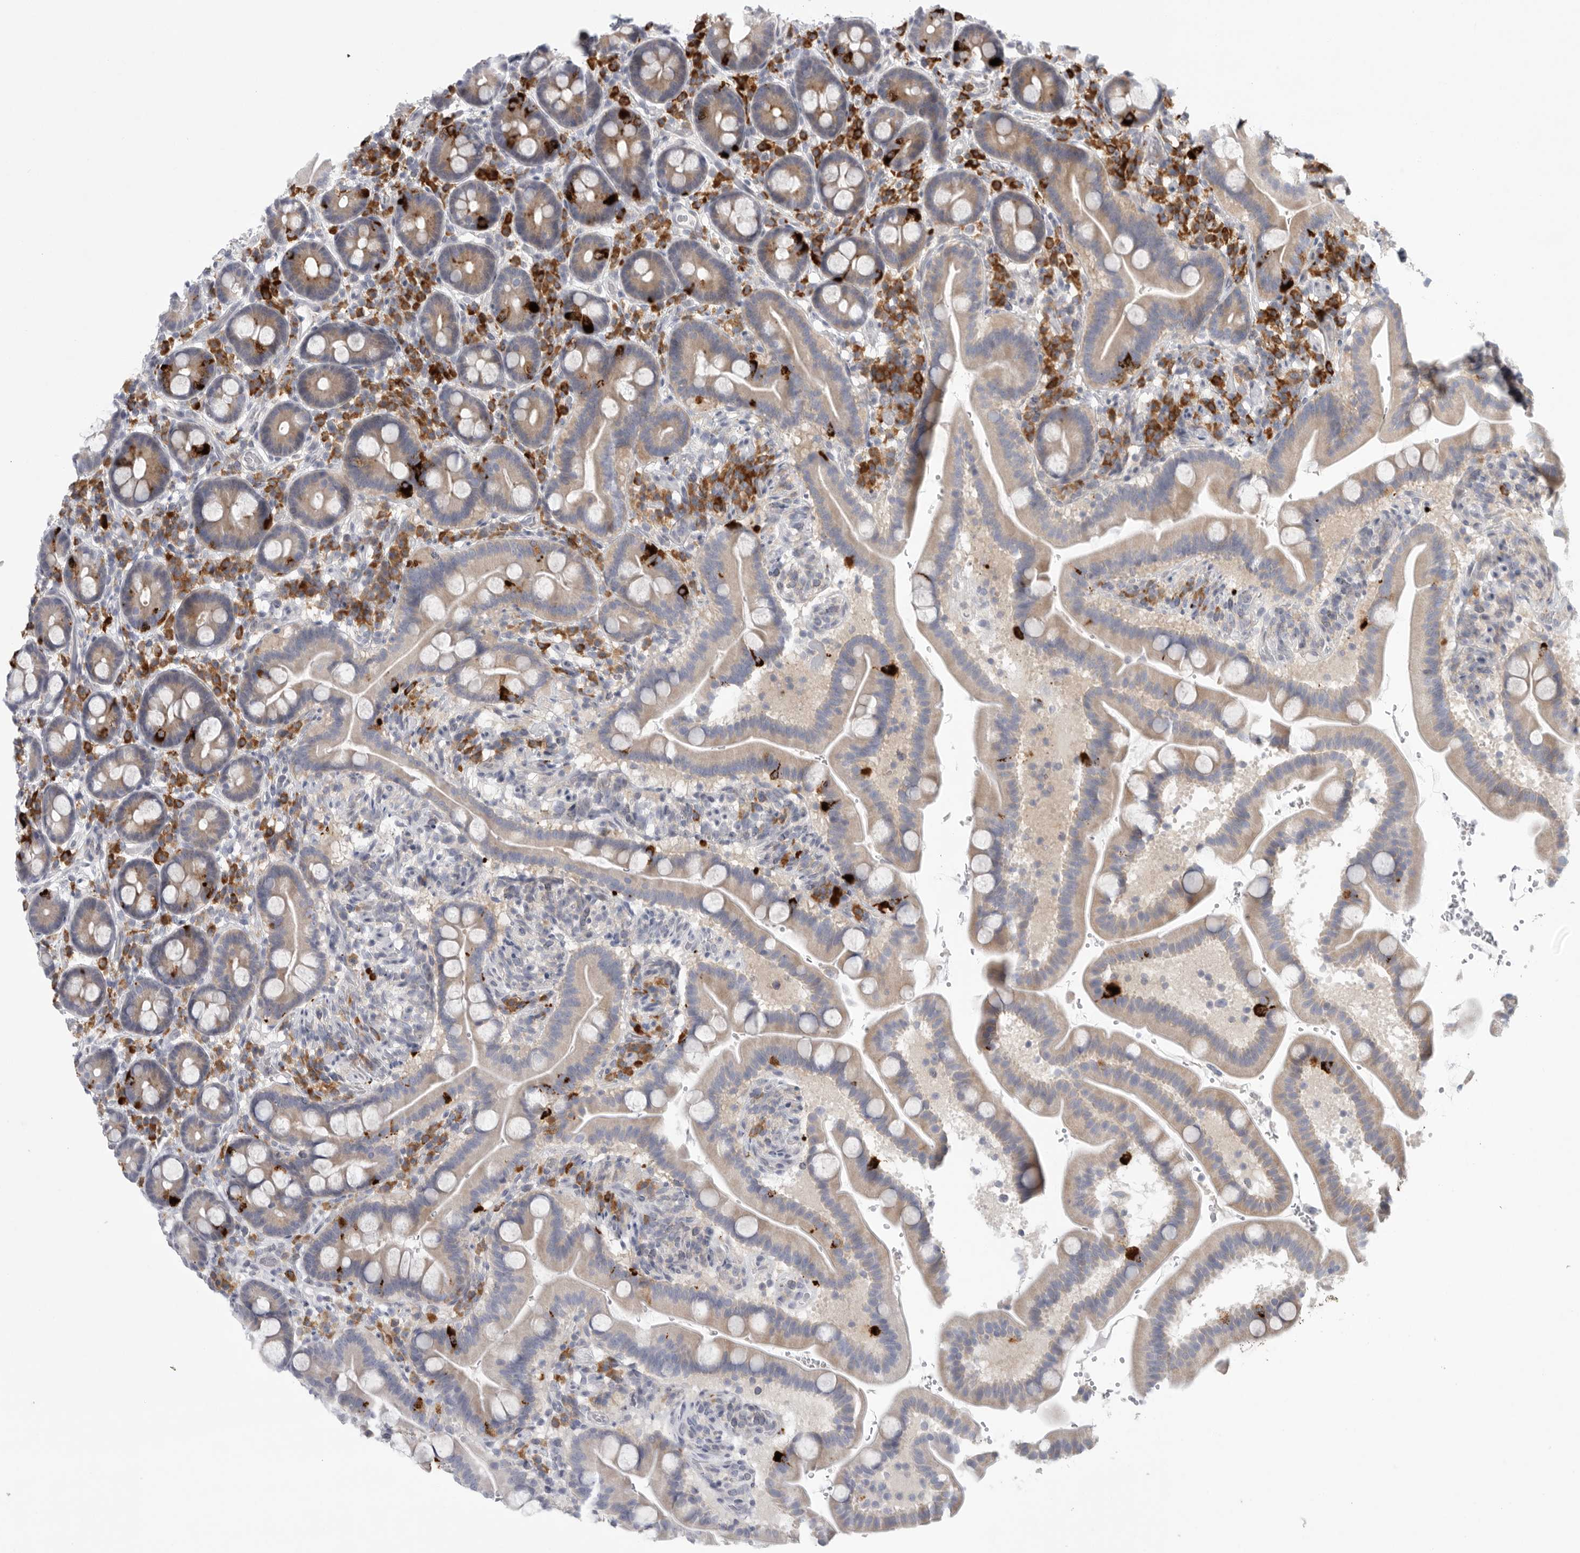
{"staining": {"intensity": "strong", "quantity": "<25%", "location": "cytoplasmic/membranous"}, "tissue": "duodenum", "cell_type": "Glandular cells", "image_type": "normal", "snomed": [{"axis": "morphology", "description": "Normal tissue, NOS"}, {"axis": "topography", "description": "Duodenum"}], "caption": "Duodenum stained with DAB (3,3'-diaminobenzidine) IHC shows medium levels of strong cytoplasmic/membranous positivity in about <25% of glandular cells. The protein of interest is shown in brown color, while the nuclei are stained blue.", "gene": "TMEM69", "patient": {"sex": "male", "age": 54}}